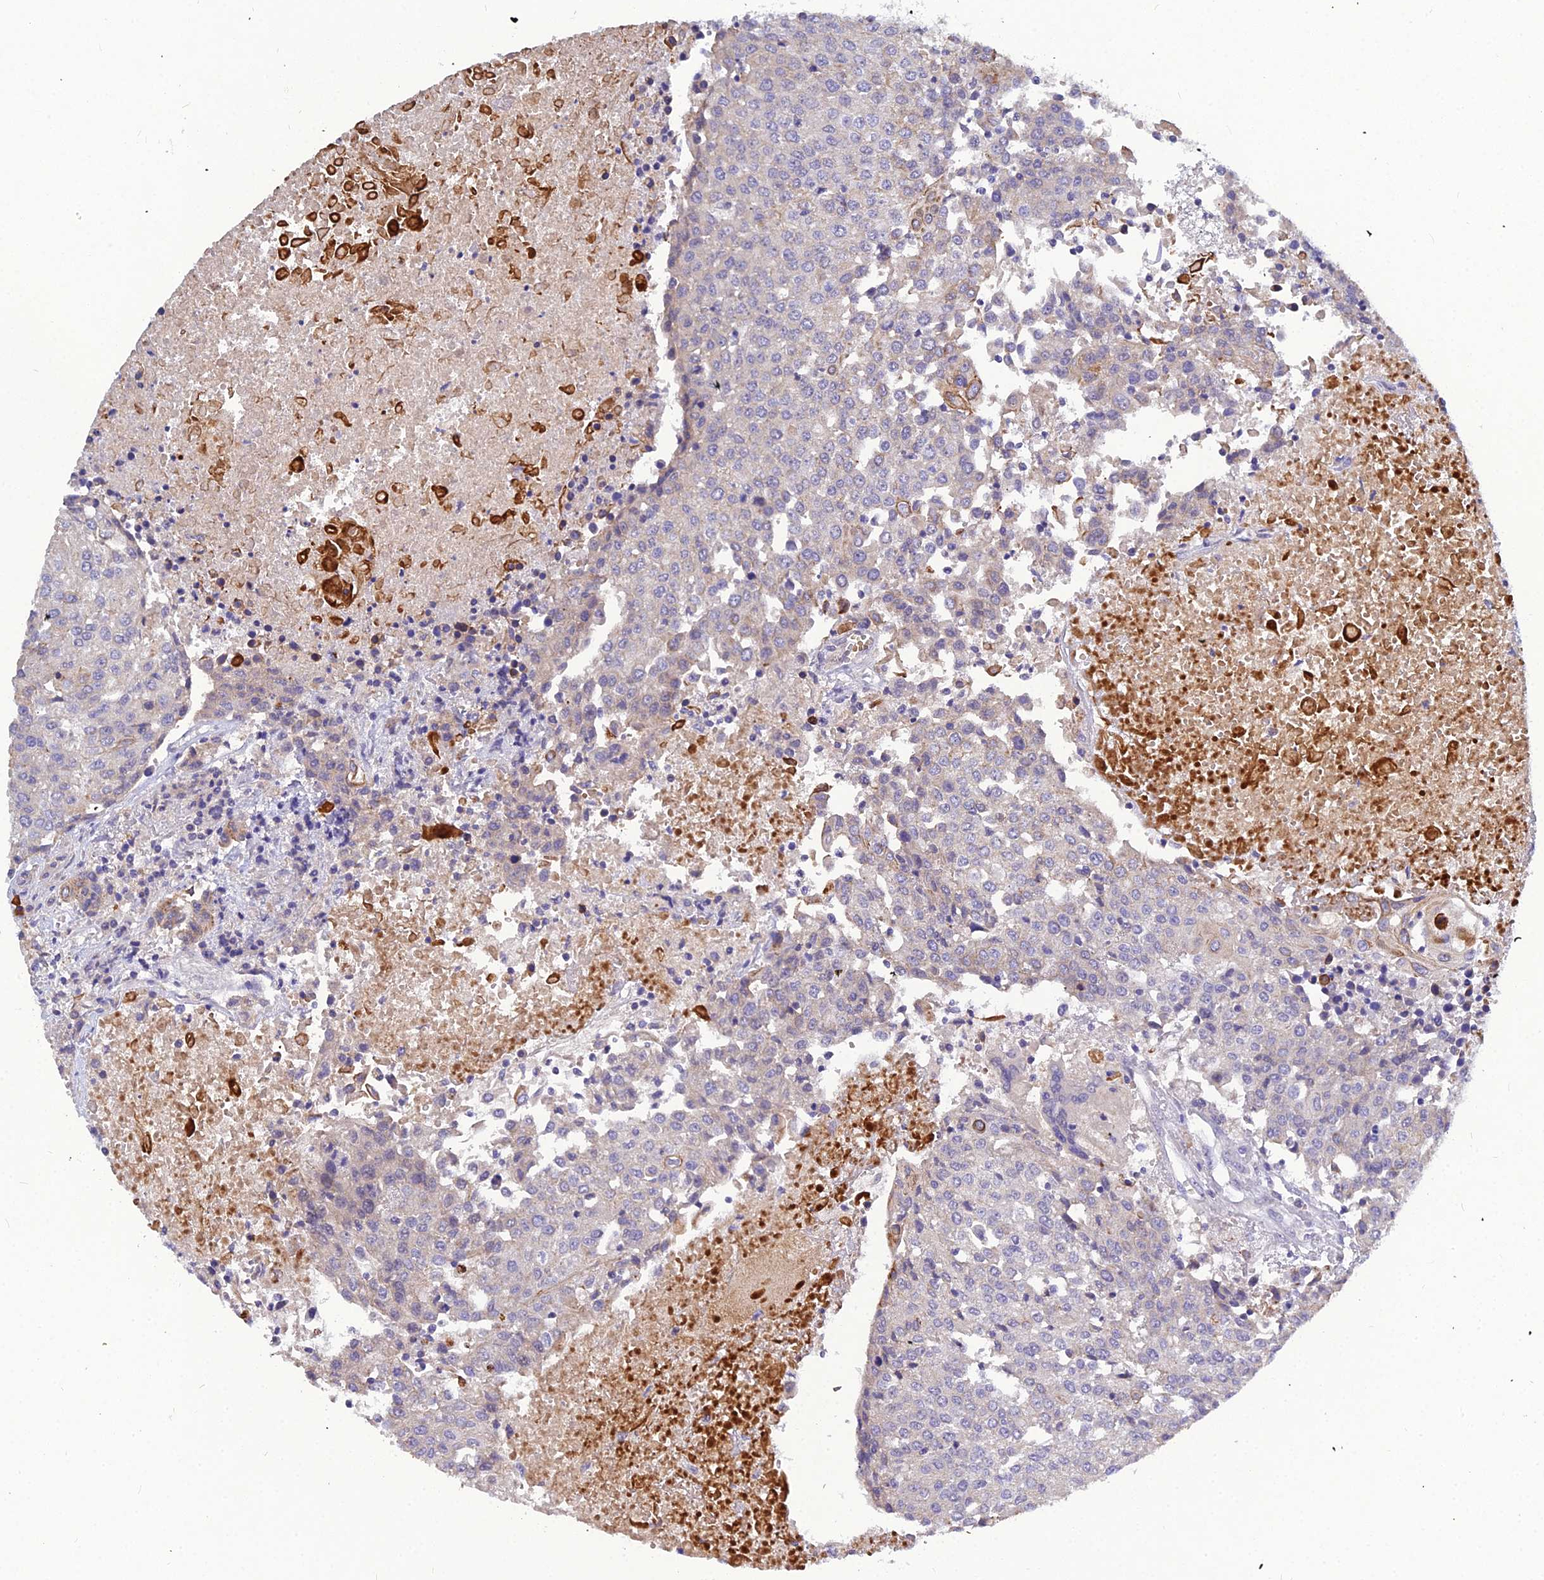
{"staining": {"intensity": "negative", "quantity": "none", "location": "none"}, "tissue": "urothelial cancer", "cell_type": "Tumor cells", "image_type": "cancer", "snomed": [{"axis": "morphology", "description": "Urothelial carcinoma, High grade"}, {"axis": "topography", "description": "Urinary bladder"}], "caption": "A high-resolution micrograph shows immunohistochemistry (IHC) staining of high-grade urothelial carcinoma, which exhibits no significant staining in tumor cells. (DAB (3,3'-diaminobenzidine) immunohistochemistry, high magnification).", "gene": "DMRTA1", "patient": {"sex": "female", "age": 85}}